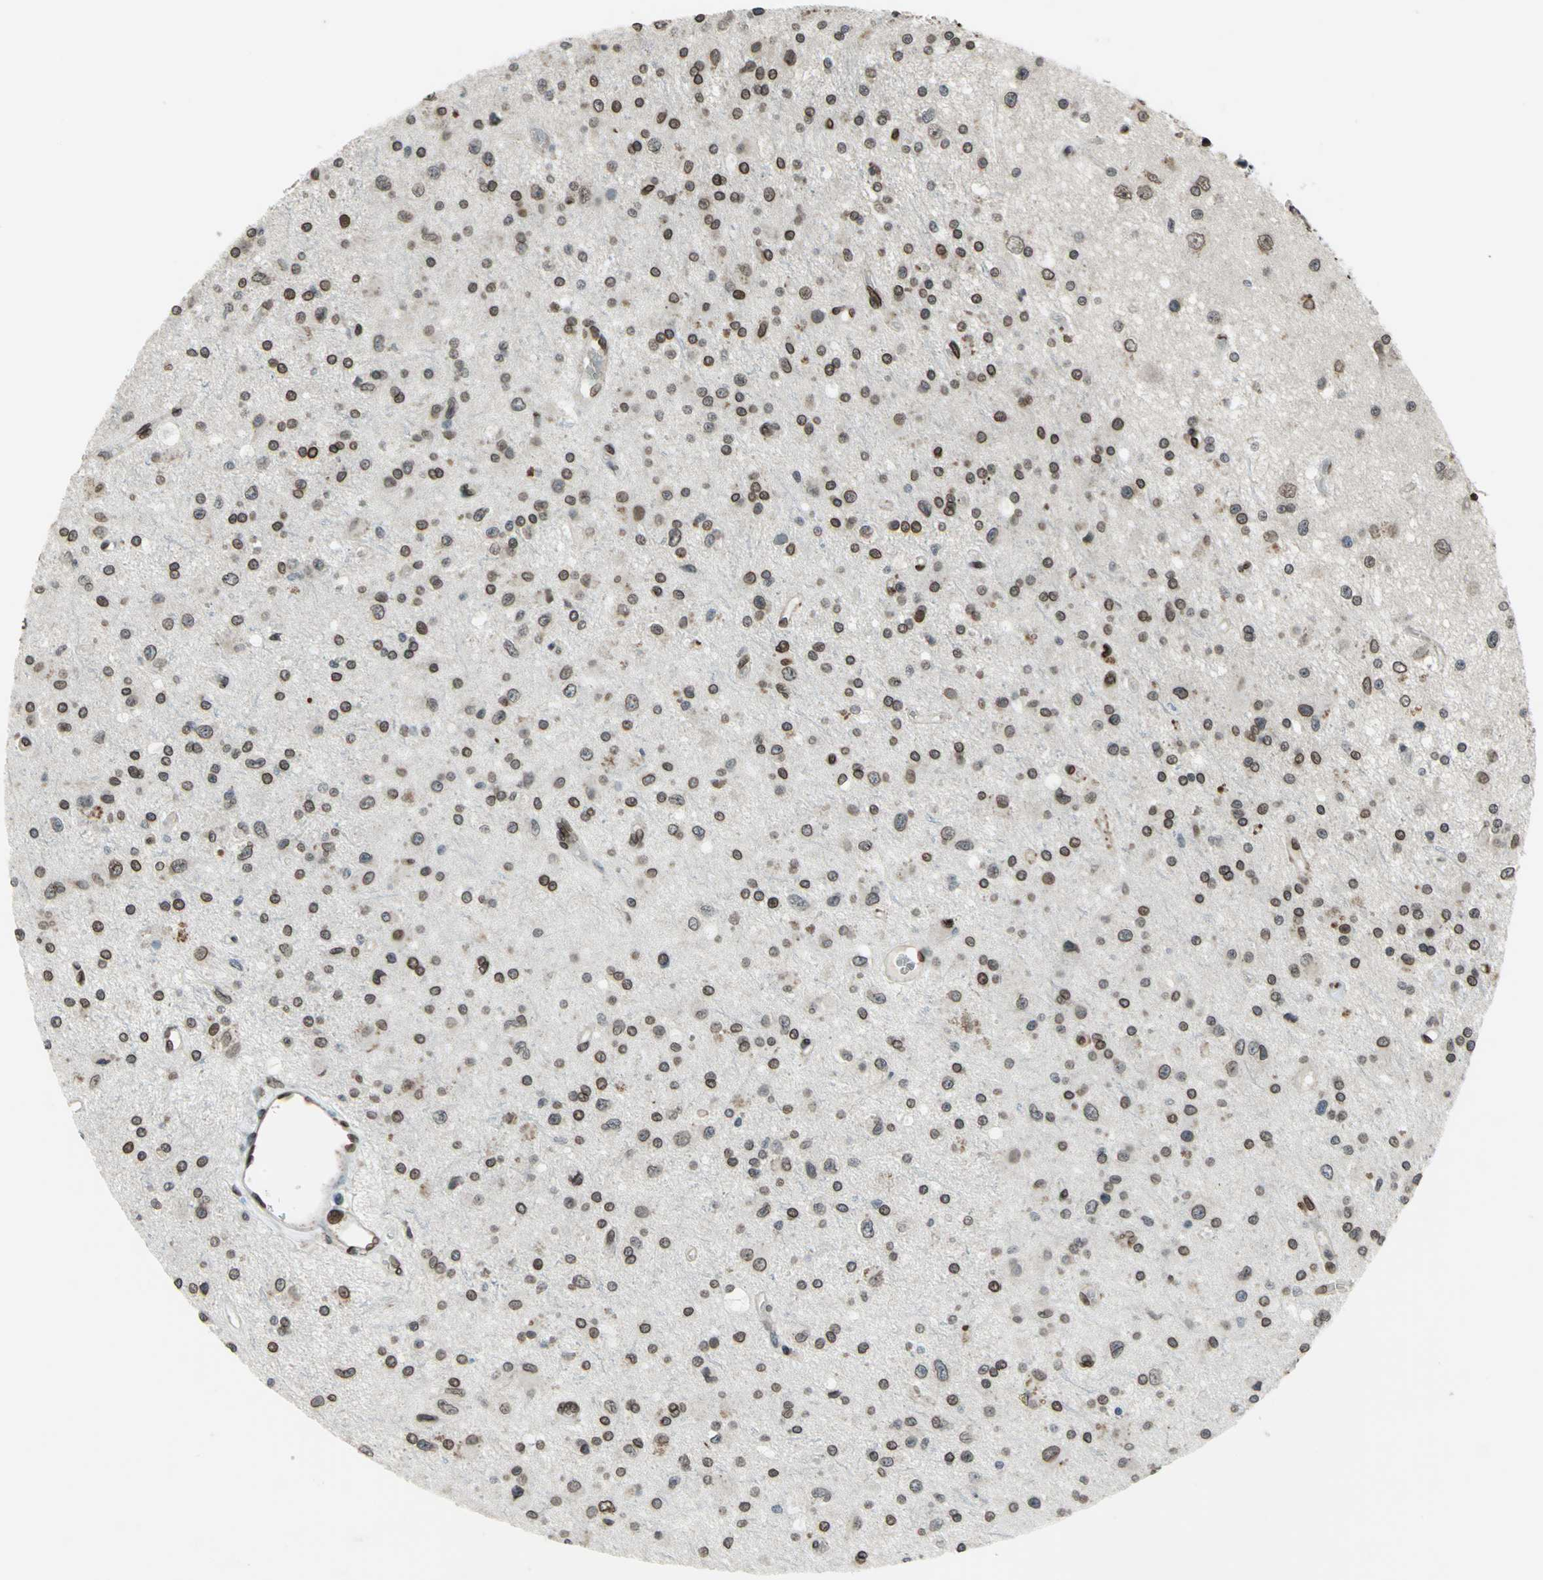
{"staining": {"intensity": "moderate", "quantity": ">75%", "location": "cytoplasmic/membranous,nuclear"}, "tissue": "glioma", "cell_type": "Tumor cells", "image_type": "cancer", "snomed": [{"axis": "morphology", "description": "Glioma, malignant, Low grade"}, {"axis": "topography", "description": "Brain"}], "caption": "A histopathology image showing moderate cytoplasmic/membranous and nuclear expression in about >75% of tumor cells in malignant low-grade glioma, as visualized by brown immunohistochemical staining.", "gene": "ISY1", "patient": {"sex": "male", "age": 58}}